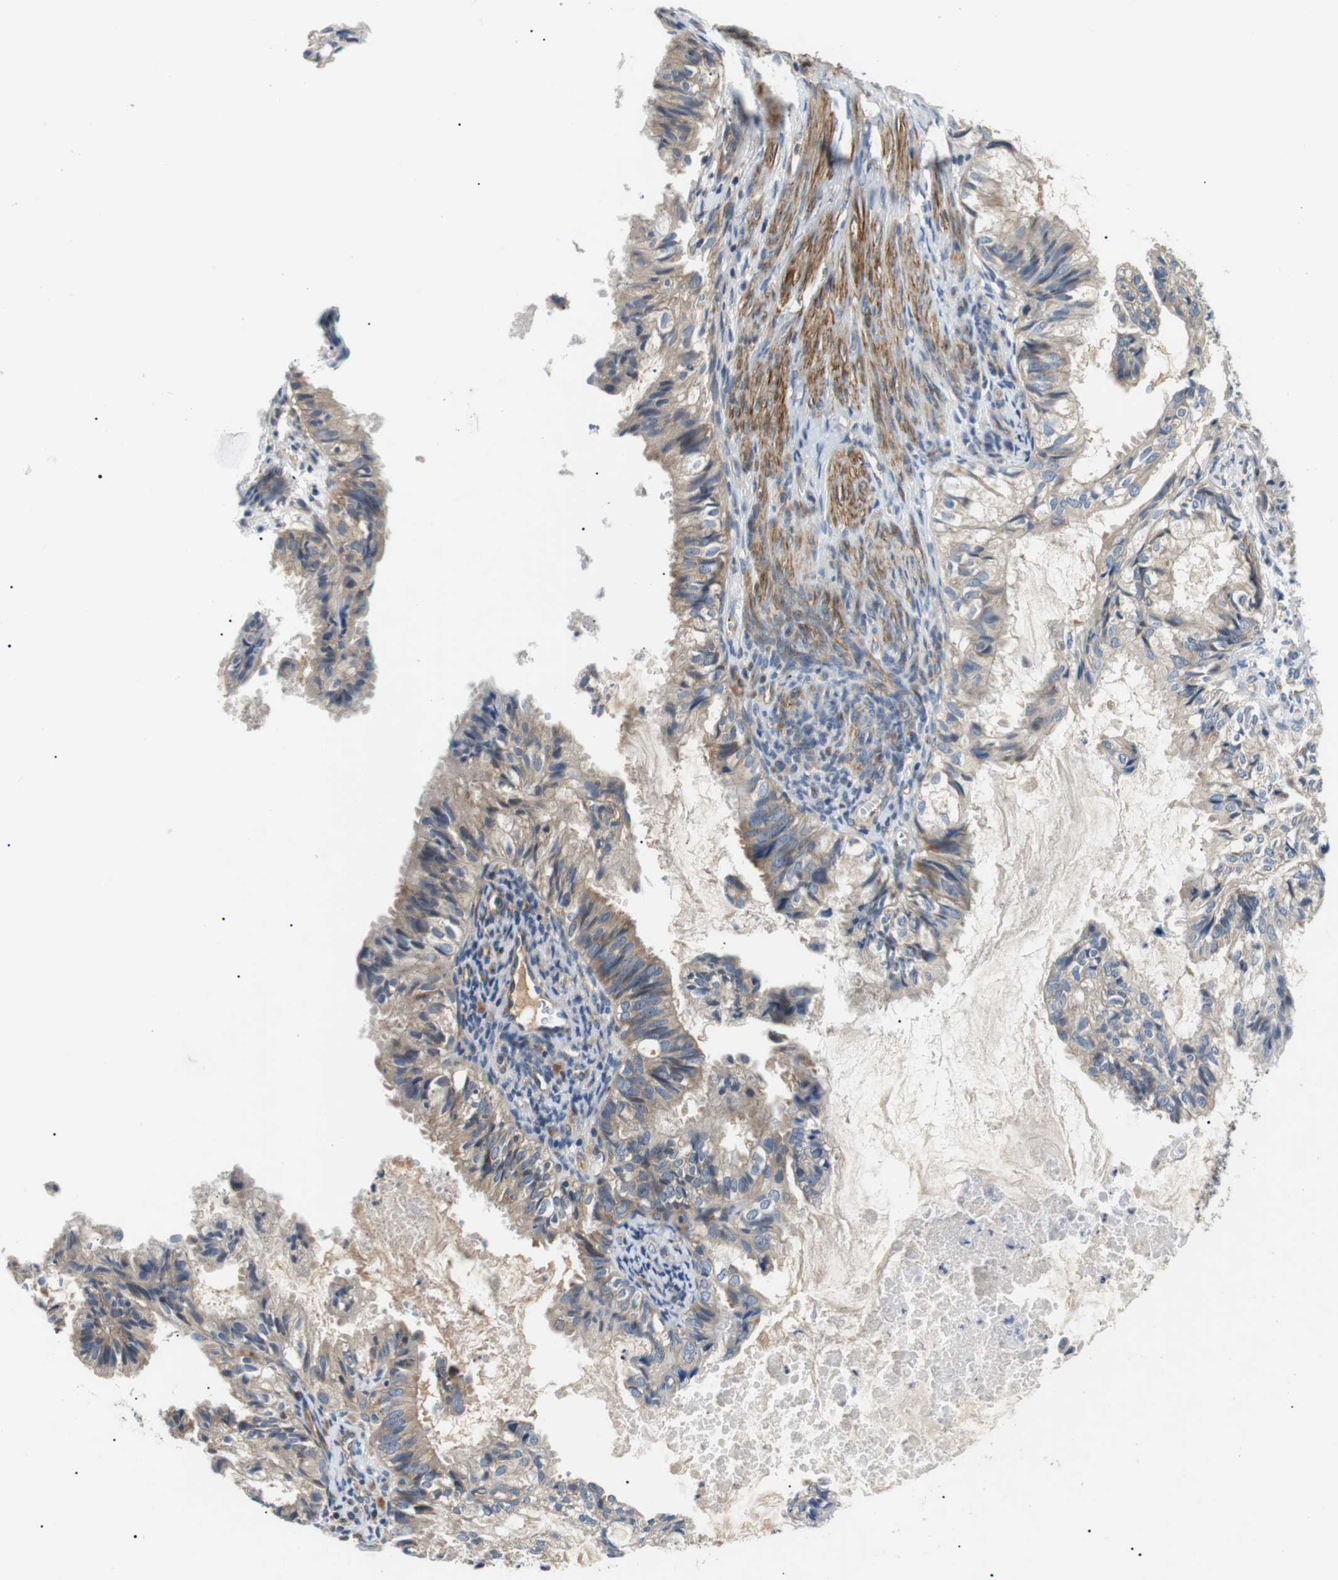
{"staining": {"intensity": "weak", "quantity": "25%-75%", "location": "cytoplasmic/membranous"}, "tissue": "cervical cancer", "cell_type": "Tumor cells", "image_type": "cancer", "snomed": [{"axis": "morphology", "description": "Normal tissue, NOS"}, {"axis": "morphology", "description": "Adenocarcinoma, NOS"}, {"axis": "topography", "description": "Cervix"}, {"axis": "topography", "description": "Endometrium"}], "caption": "Human cervical cancer (adenocarcinoma) stained with a brown dye exhibits weak cytoplasmic/membranous positive expression in about 25%-75% of tumor cells.", "gene": "DIPK1A", "patient": {"sex": "female", "age": 86}}